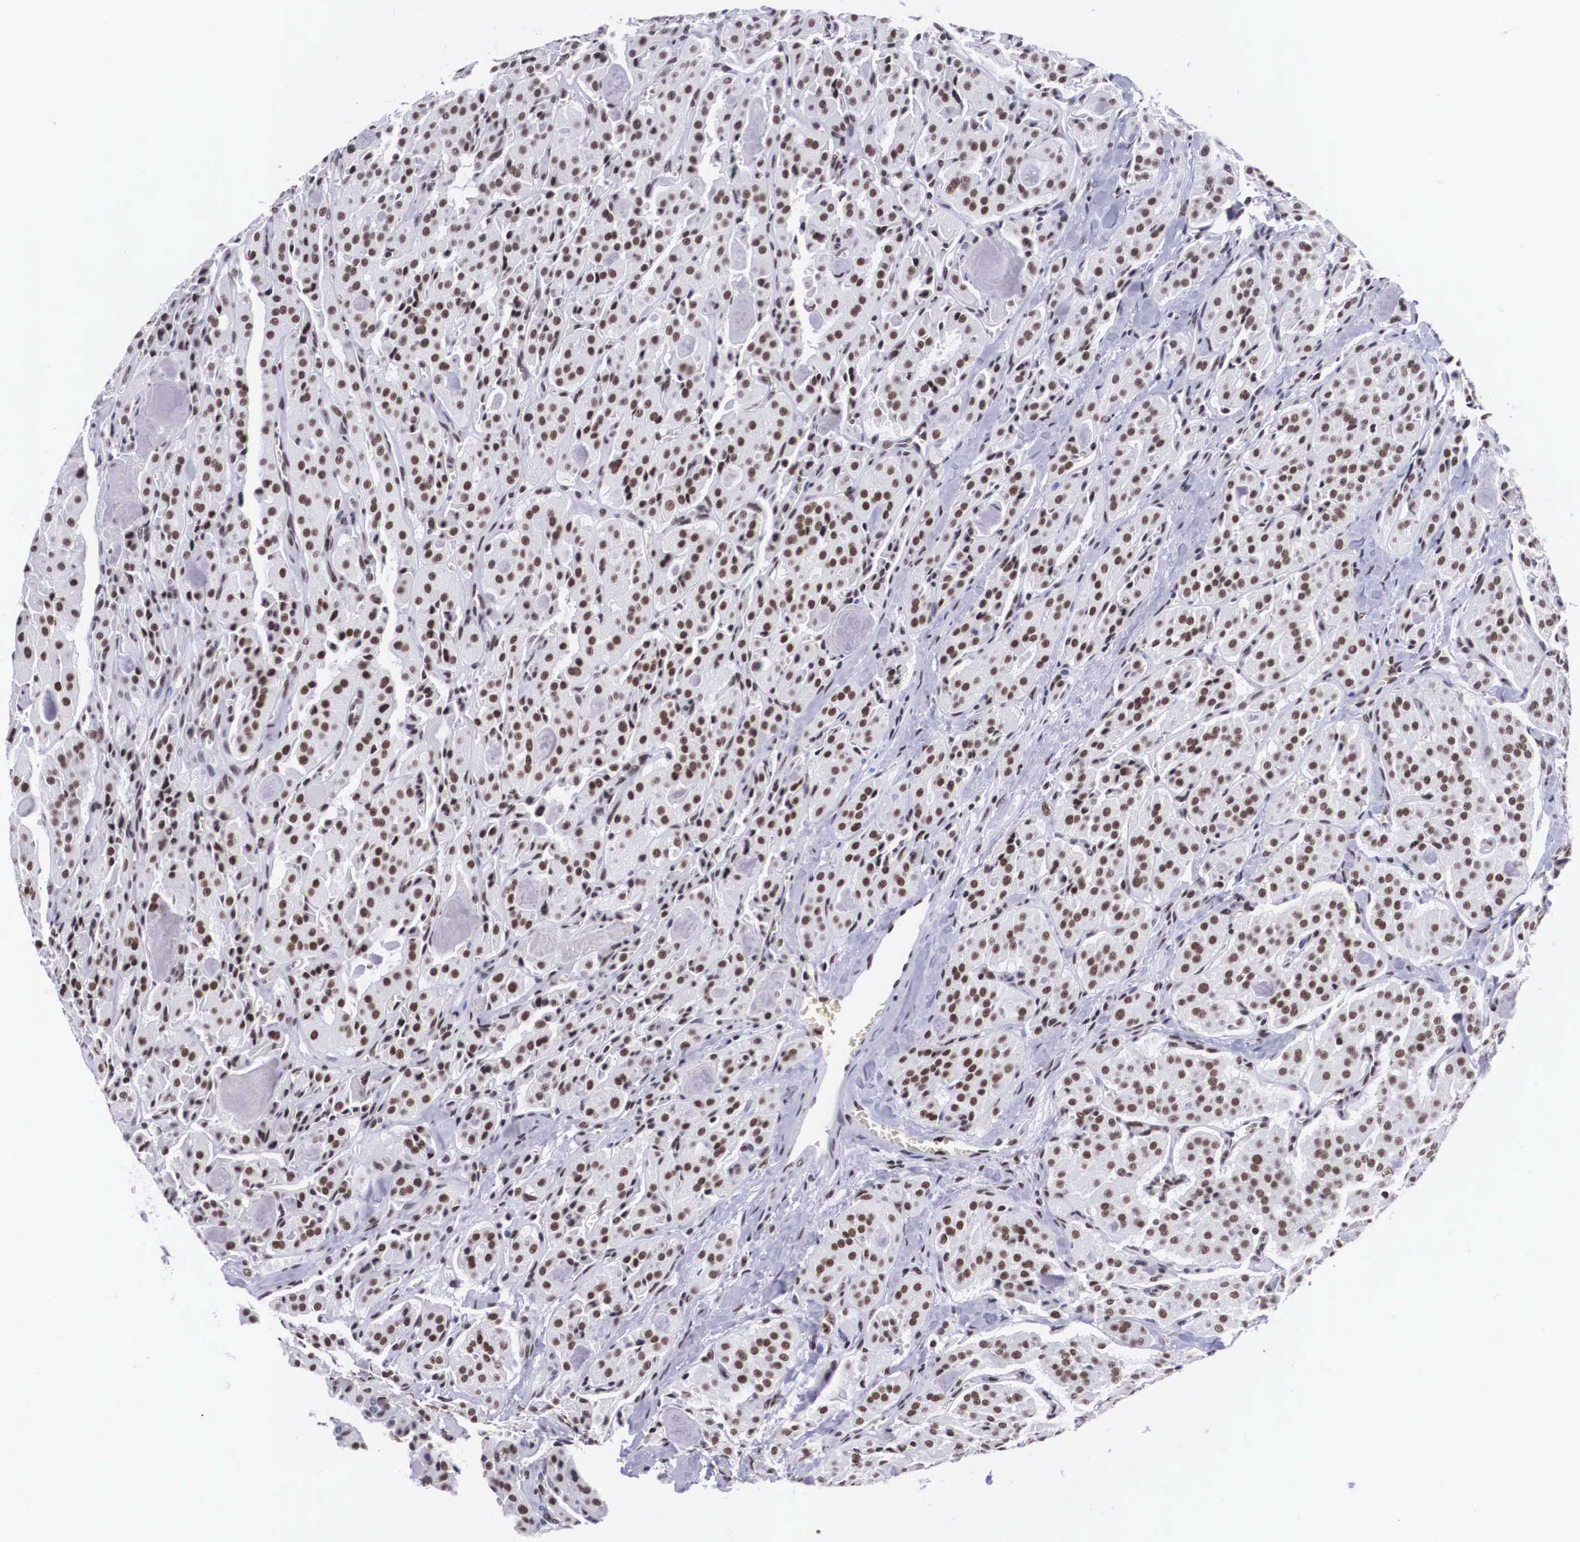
{"staining": {"intensity": "moderate", "quantity": ">75%", "location": "nuclear"}, "tissue": "thyroid cancer", "cell_type": "Tumor cells", "image_type": "cancer", "snomed": [{"axis": "morphology", "description": "Carcinoma, NOS"}, {"axis": "topography", "description": "Thyroid gland"}], "caption": "A brown stain labels moderate nuclear positivity of a protein in thyroid carcinoma tumor cells.", "gene": "SF3A1", "patient": {"sex": "male", "age": 76}}